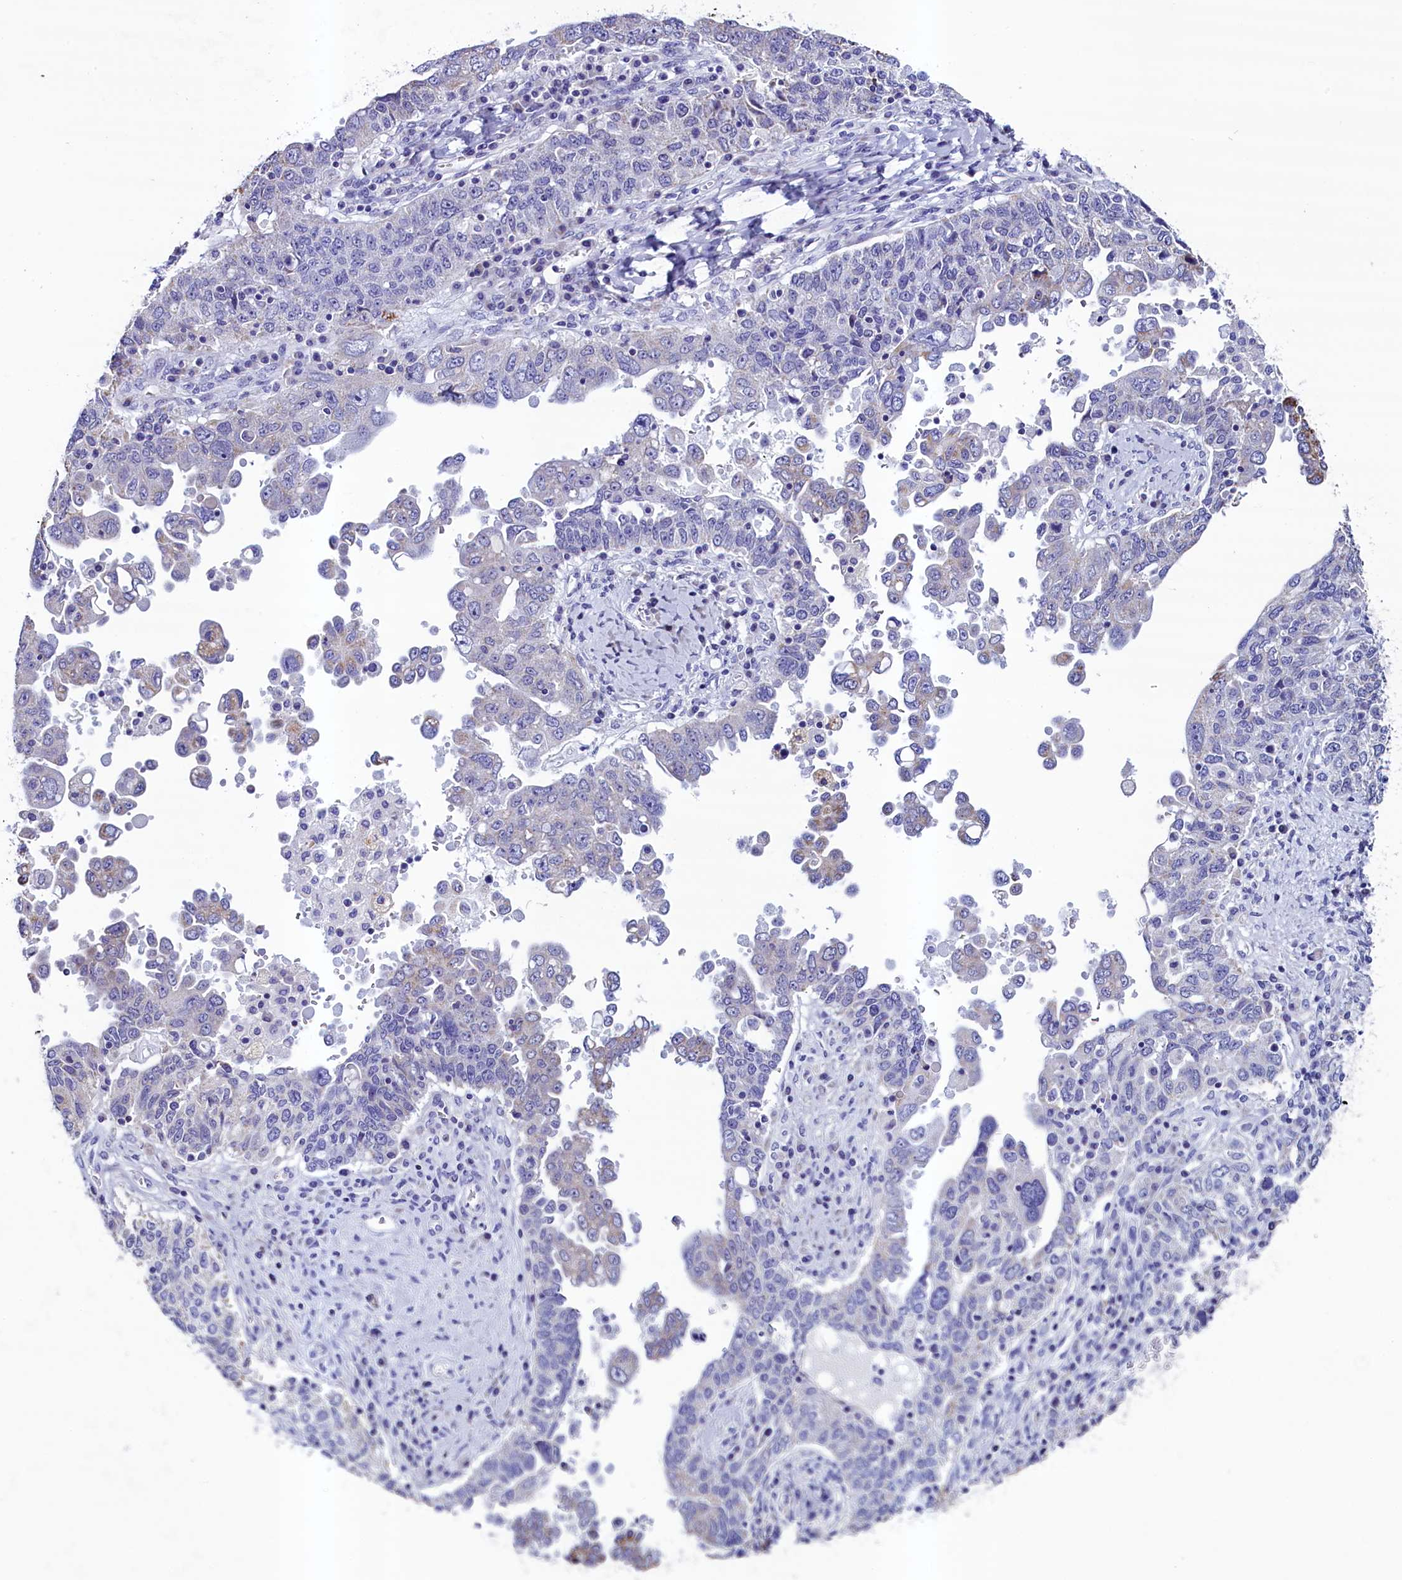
{"staining": {"intensity": "negative", "quantity": "none", "location": "none"}, "tissue": "ovarian cancer", "cell_type": "Tumor cells", "image_type": "cancer", "snomed": [{"axis": "morphology", "description": "Carcinoma, endometroid"}, {"axis": "topography", "description": "Ovary"}], "caption": "This micrograph is of ovarian cancer stained with IHC to label a protein in brown with the nuclei are counter-stained blue. There is no staining in tumor cells.", "gene": "SCD5", "patient": {"sex": "female", "age": 62}}